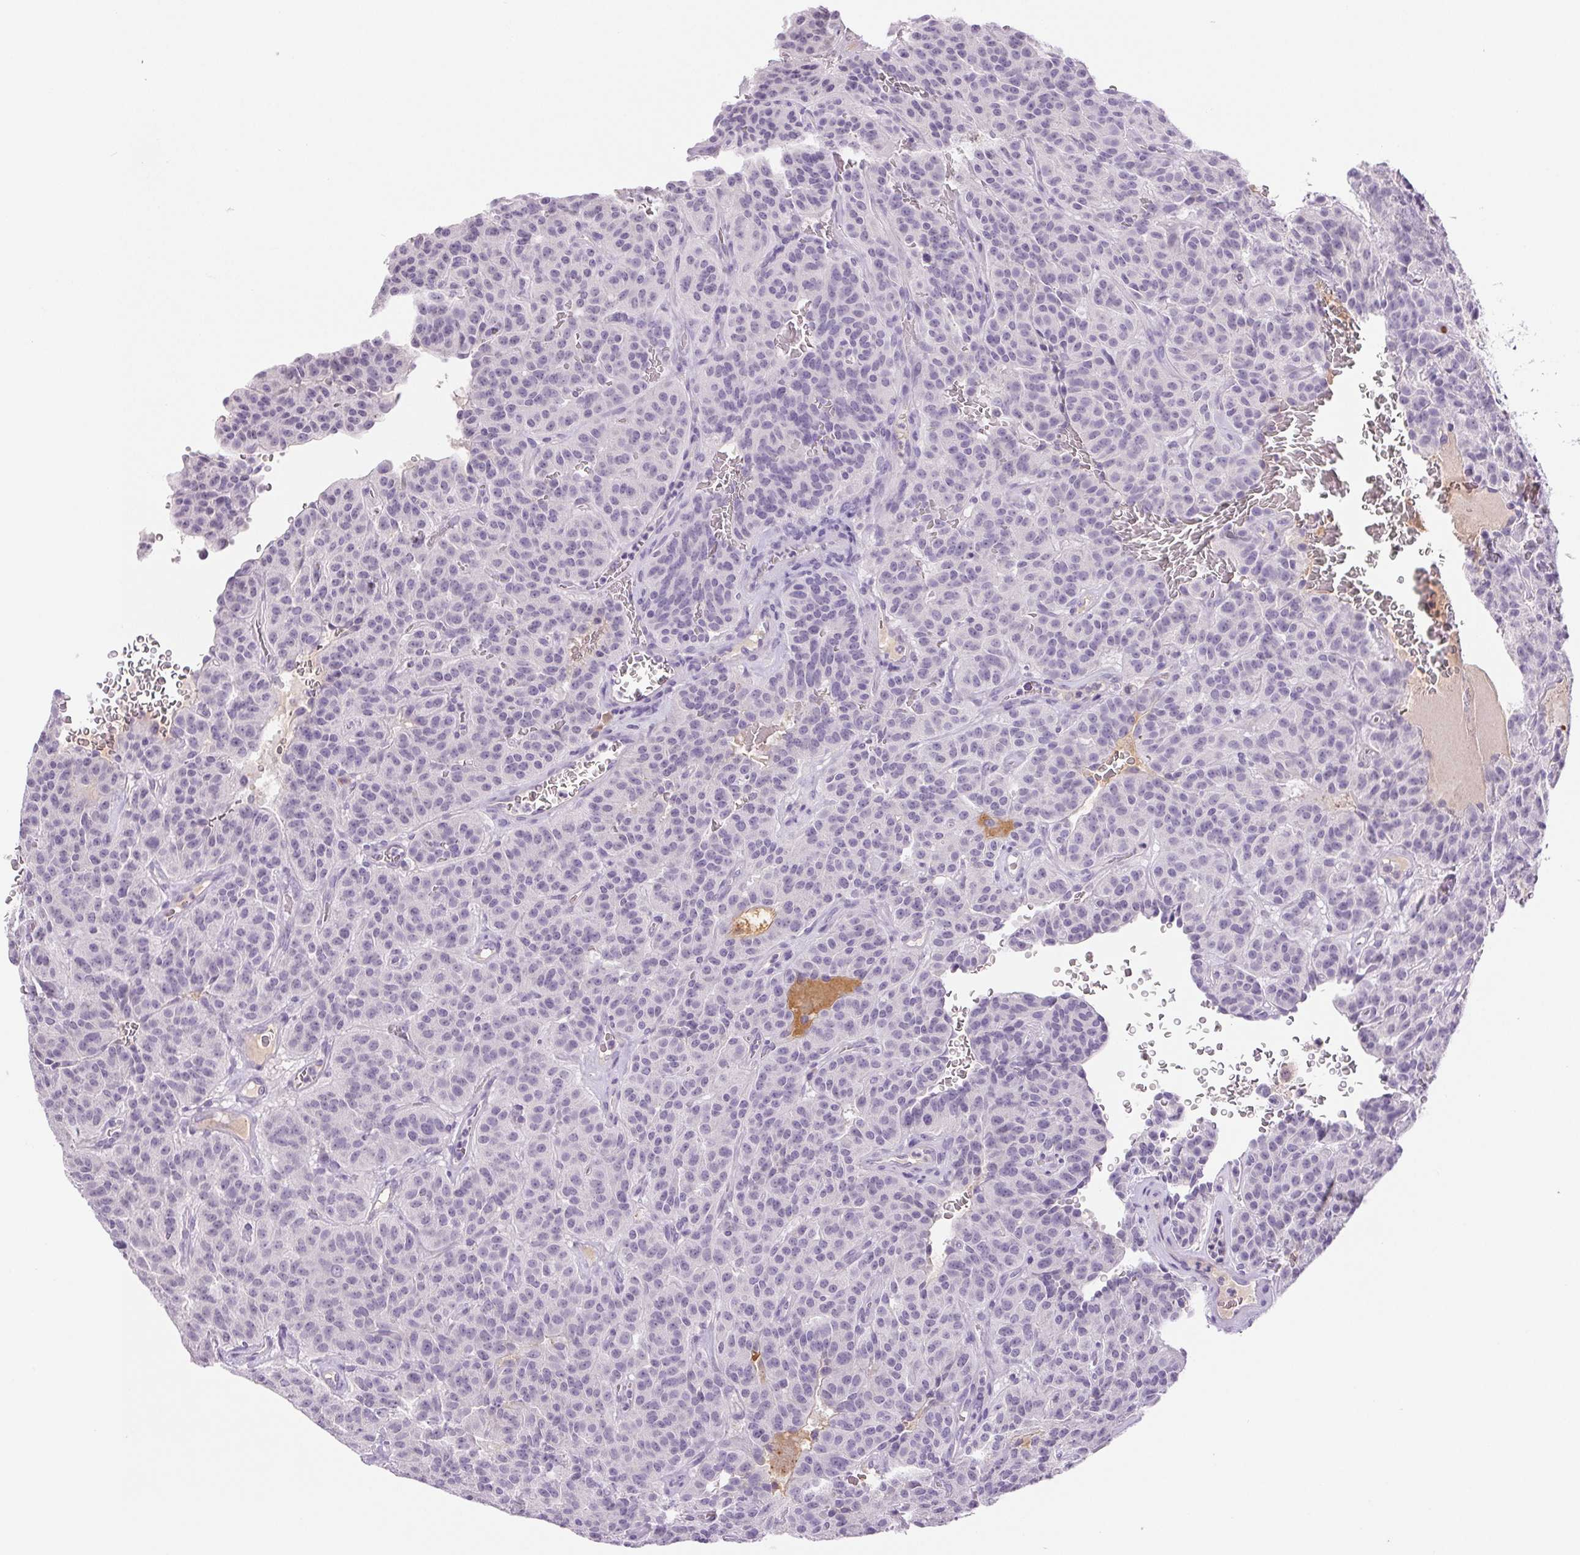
{"staining": {"intensity": "negative", "quantity": "none", "location": "none"}, "tissue": "carcinoid", "cell_type": "Tumor cells", "image_type": "cancer", "snomed": [{"axis": "morphology", "description": "Carcinoid, malignant, NOS"}, {"axis": "topography", "description": "Lung"}], "caption": "Carcinoid (malignant) was stained to show a protein in brown. There is no significant staining in tumor cells.", "gene": "IFIT1B", "patient": {"sex": "female", "age": 61}}